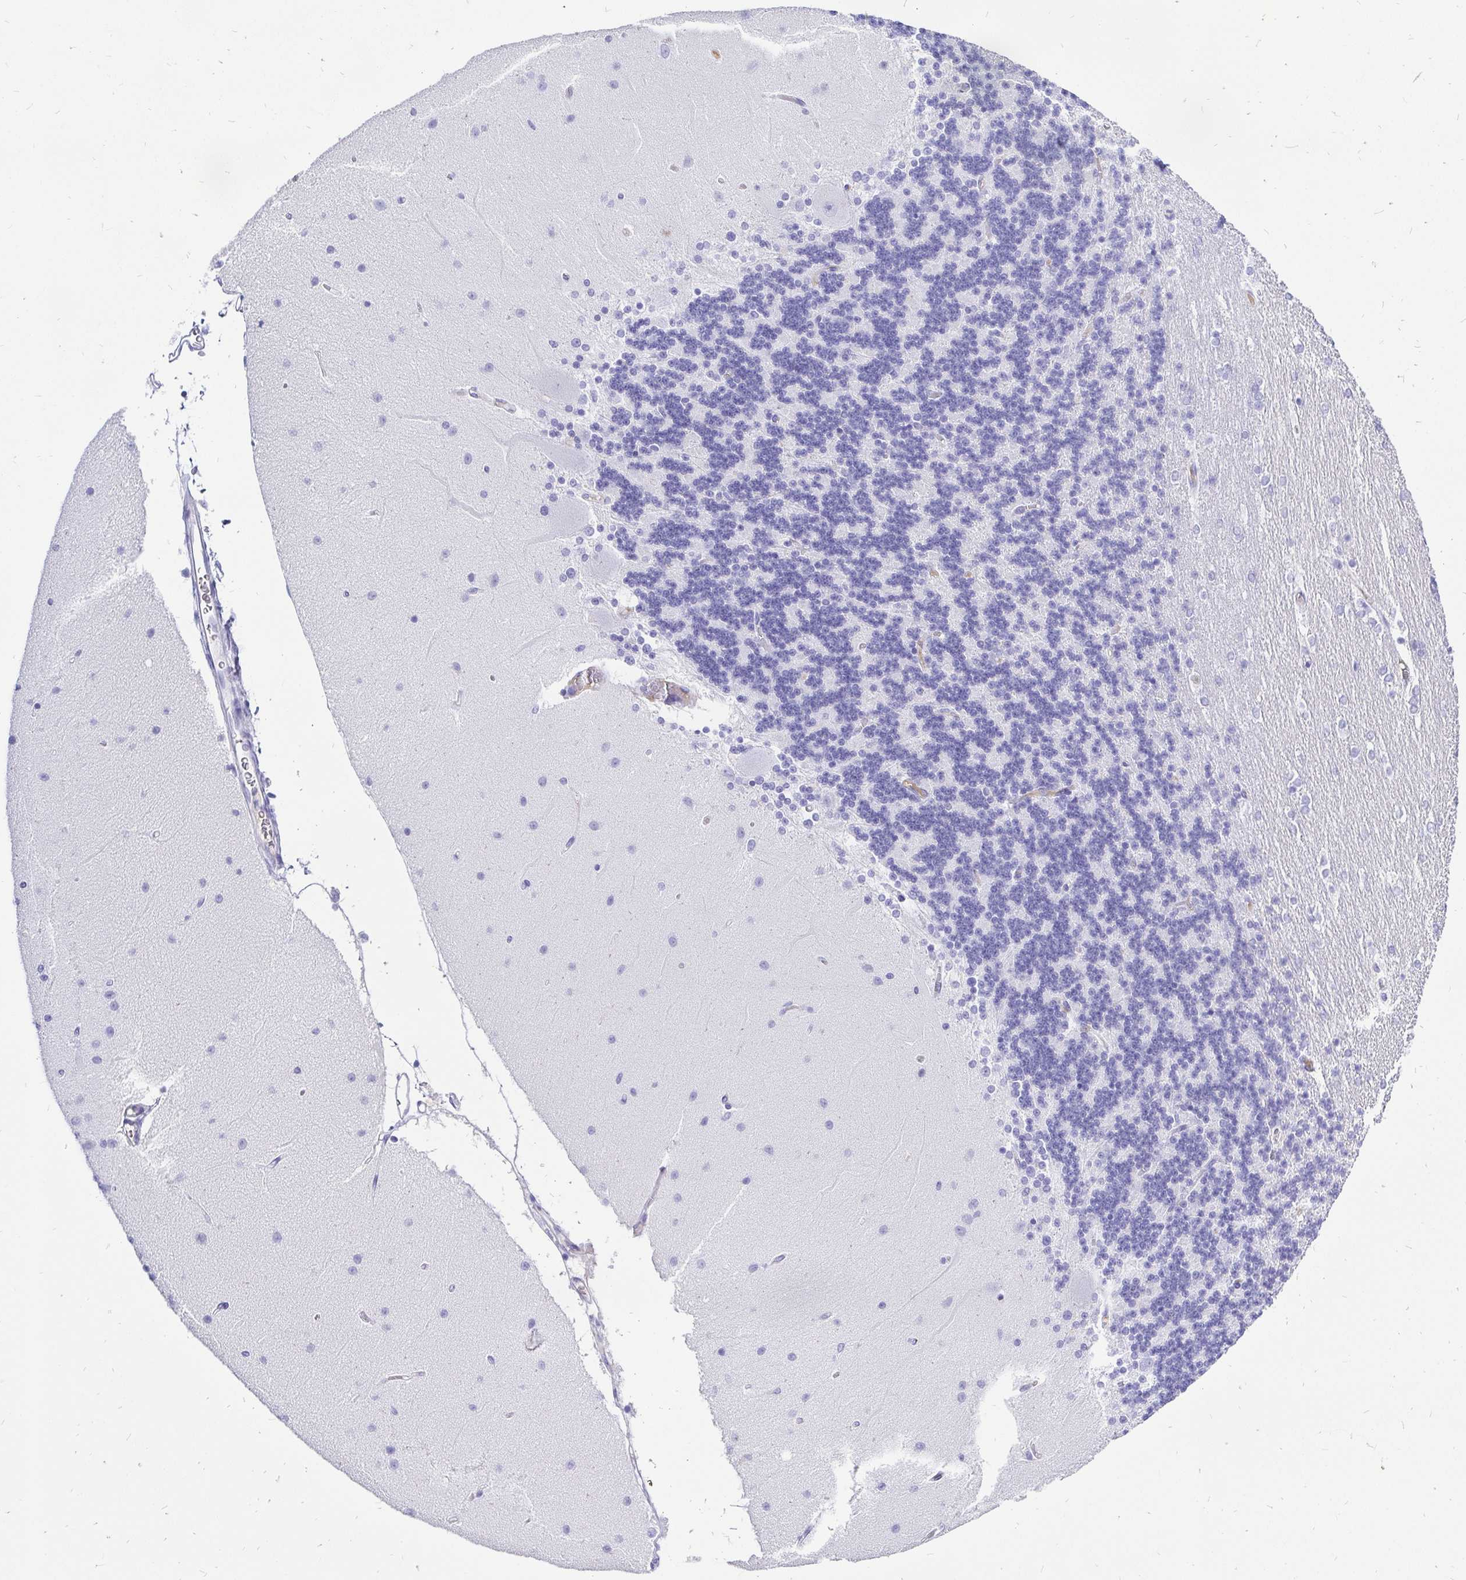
{"staining": {"intensity": "negative", "quantity": "none", "location": "none"}, "tissue": "cerebellum", "cell_type": "Cells in granular layer", "image_type": "normal", "snomed": [{"axis": "morphology", "description": "Normal tissue, NOS"}, {"axis": "topography", "description": "Cerebellum"}], "caption": "DAB immunohistochemical staining of benign human cerebellum reveals no significant positivity in cells in granular layer. (DAB IHC with hematoxylin counter stain).", "gene": "KRT13", "patient": {"sex": "female", "age": 54}}